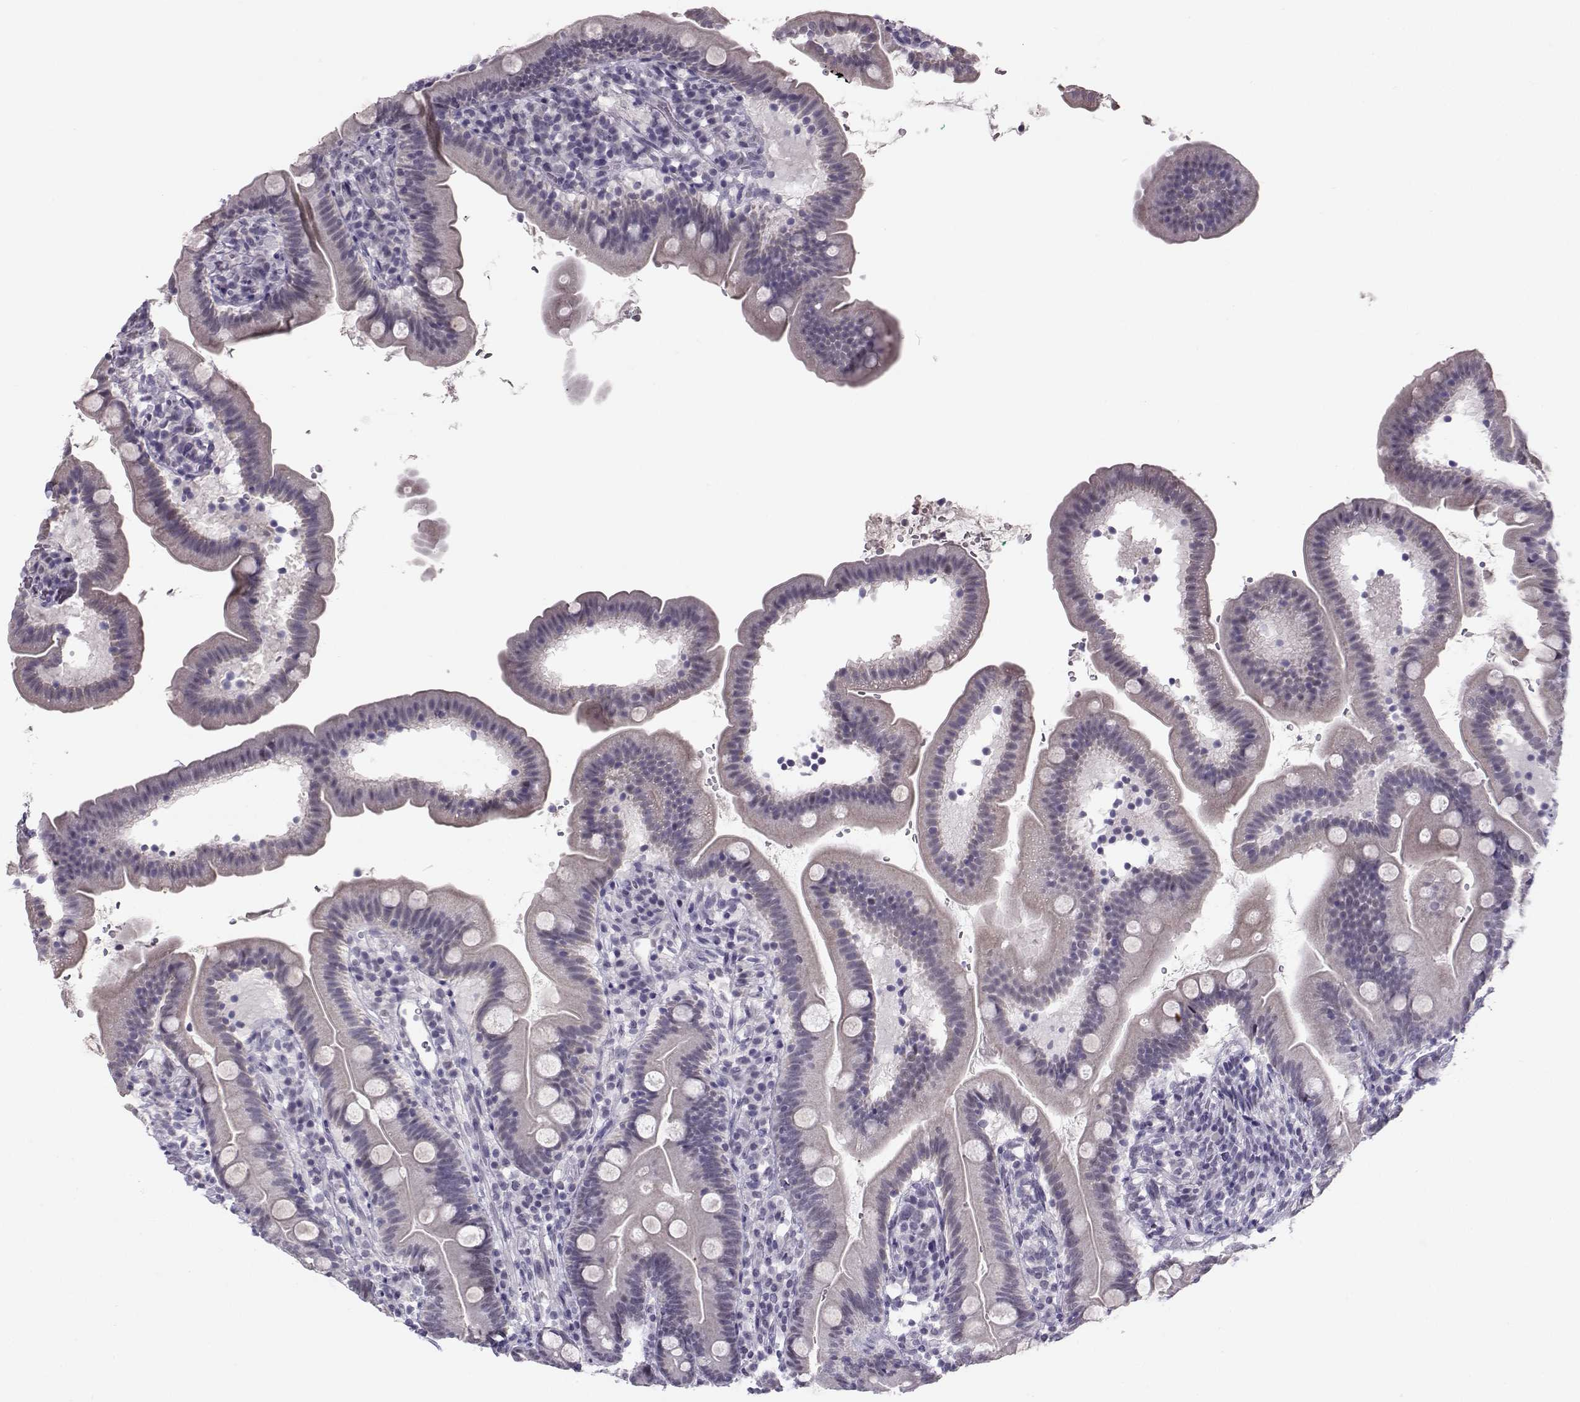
{"staining": {"intensity": "negative", "quantity": "none", "location": "none"}, "tissue": "duodenum", "cell_type": "Glandular cells", "image_type": "normal", "snomed": [{"axis": "morphology", "description": "Normal tissue, NOS"}, {"axis": "topography", "description": "Duodenum"}], "caption": "This micrograph is of normal duodenum stained with immunohistochemistry to label a protein in brown with the nuclei are counter-stained blue. There is no positivity in glandular cells.", "gene": "DNAAF1", "patient": {"sex": "female", "age": 67}}